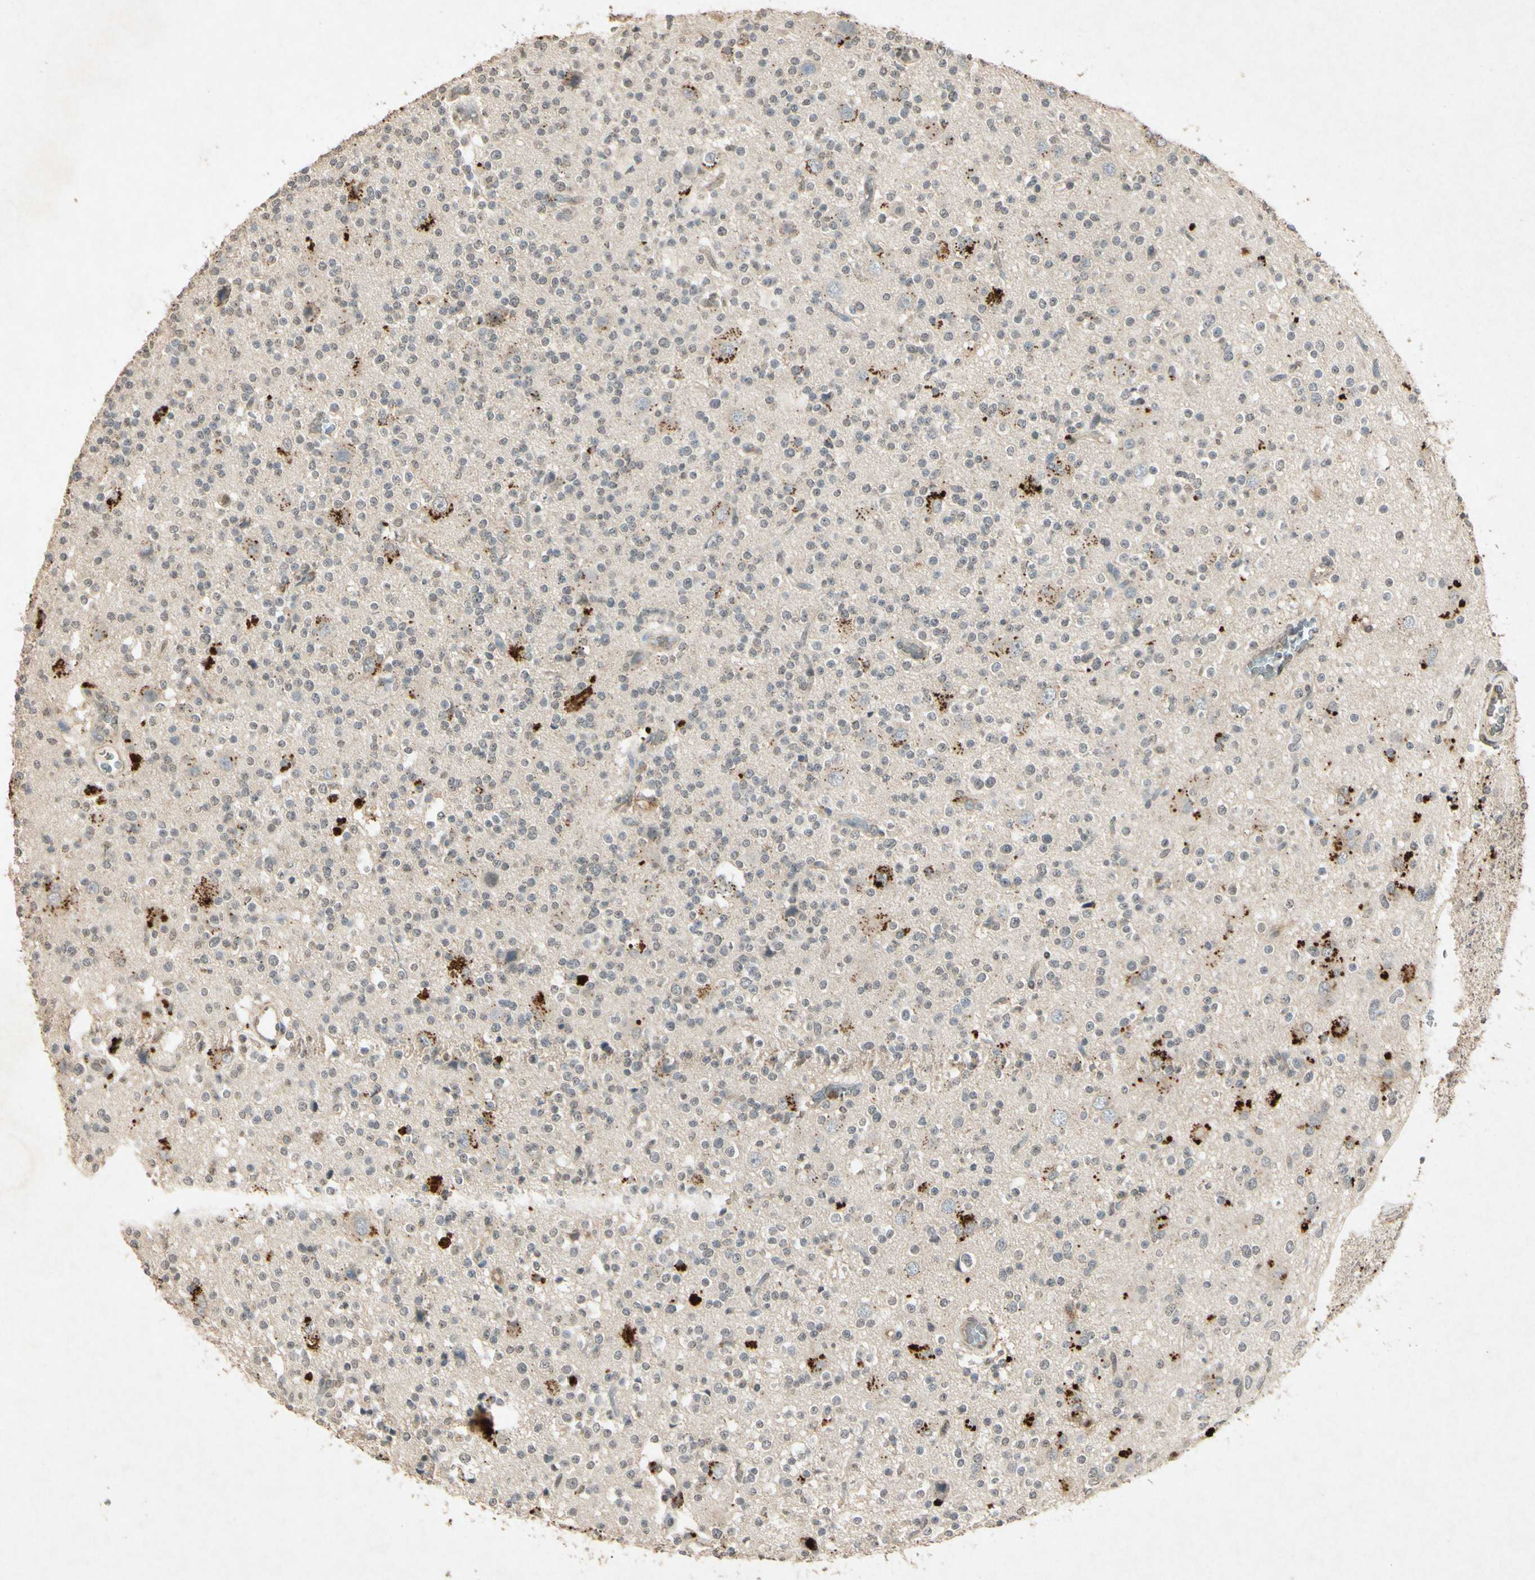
{"staining": {"intensity": "strong", "quantity": "<25%", "location": "cytoplasmic/membranous"}, "tissue": "glioma", "cell_type": "Tumor cells", "image_type": "cancer", "snomed": [{"axis": "morphology", "description": "Glioma, malignant, High grade"}, {"axis": "topography", "description": "Brain"}], "caption": "This image demonstrates immunohistochemistry staining of glioma, with medium strong cytoplasmic/membranous expression in approximately <25% of tumor cells.", "gene": "MSRB1", "patient": {"sex": "male", "age": 47}}